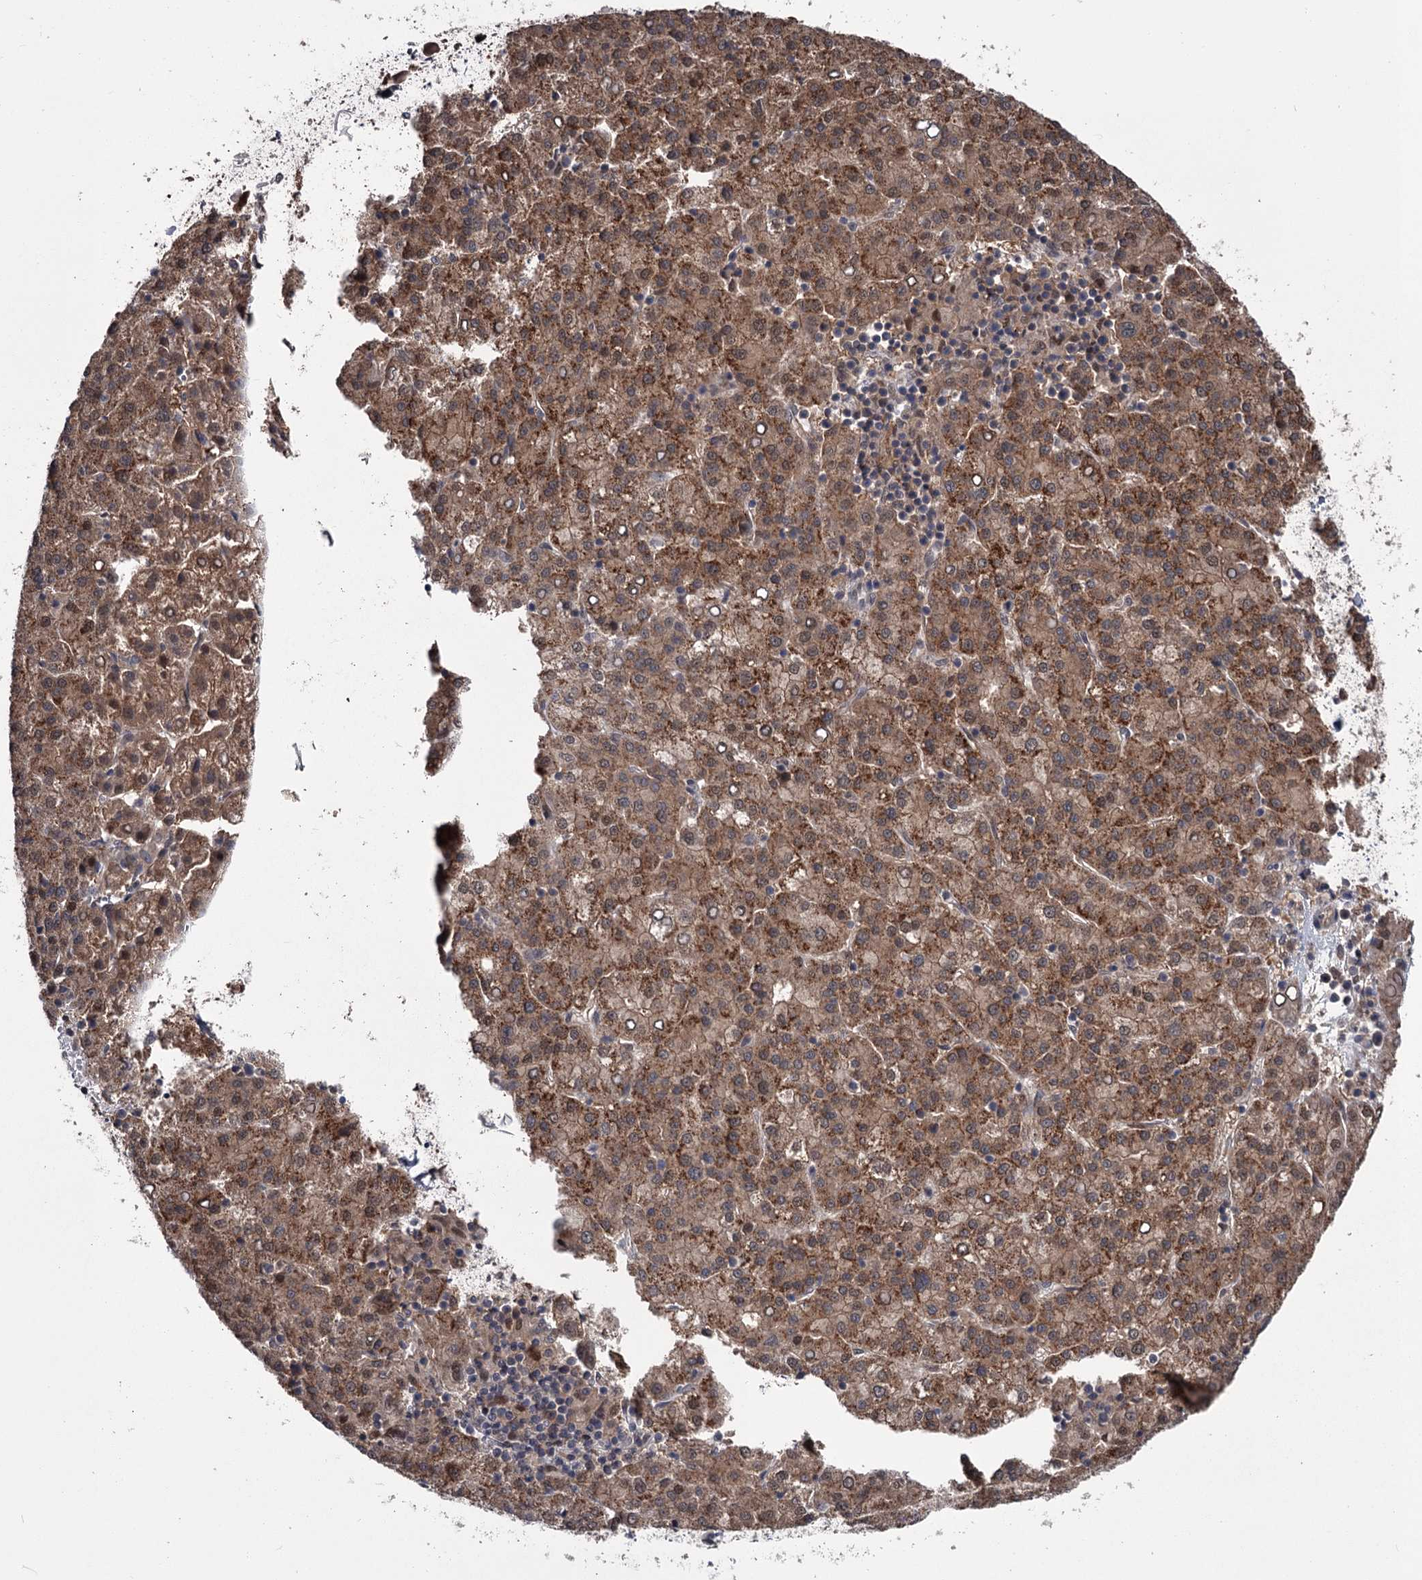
{"staining": {"intensity": "moderate", "quantity": ">75%", "location": "cytoplasmic/membranous"}, "tissue": "liver cancer", "cell_type": "Tumor cells", "image_type": "cancer", "snomed": [{"axis": "morphology", "description": "Carcinoma, Hepatocellular, NOS"}, {"axis": "topography", "description": "Liver"}], "caption": "Liver hepatocellular carcinoma tissue reveals moderate cytoplasmic/membranous positivity in about >75% of tumor cells", "gene": "DAO", "patient": {"sex": "female", "age": 58}}